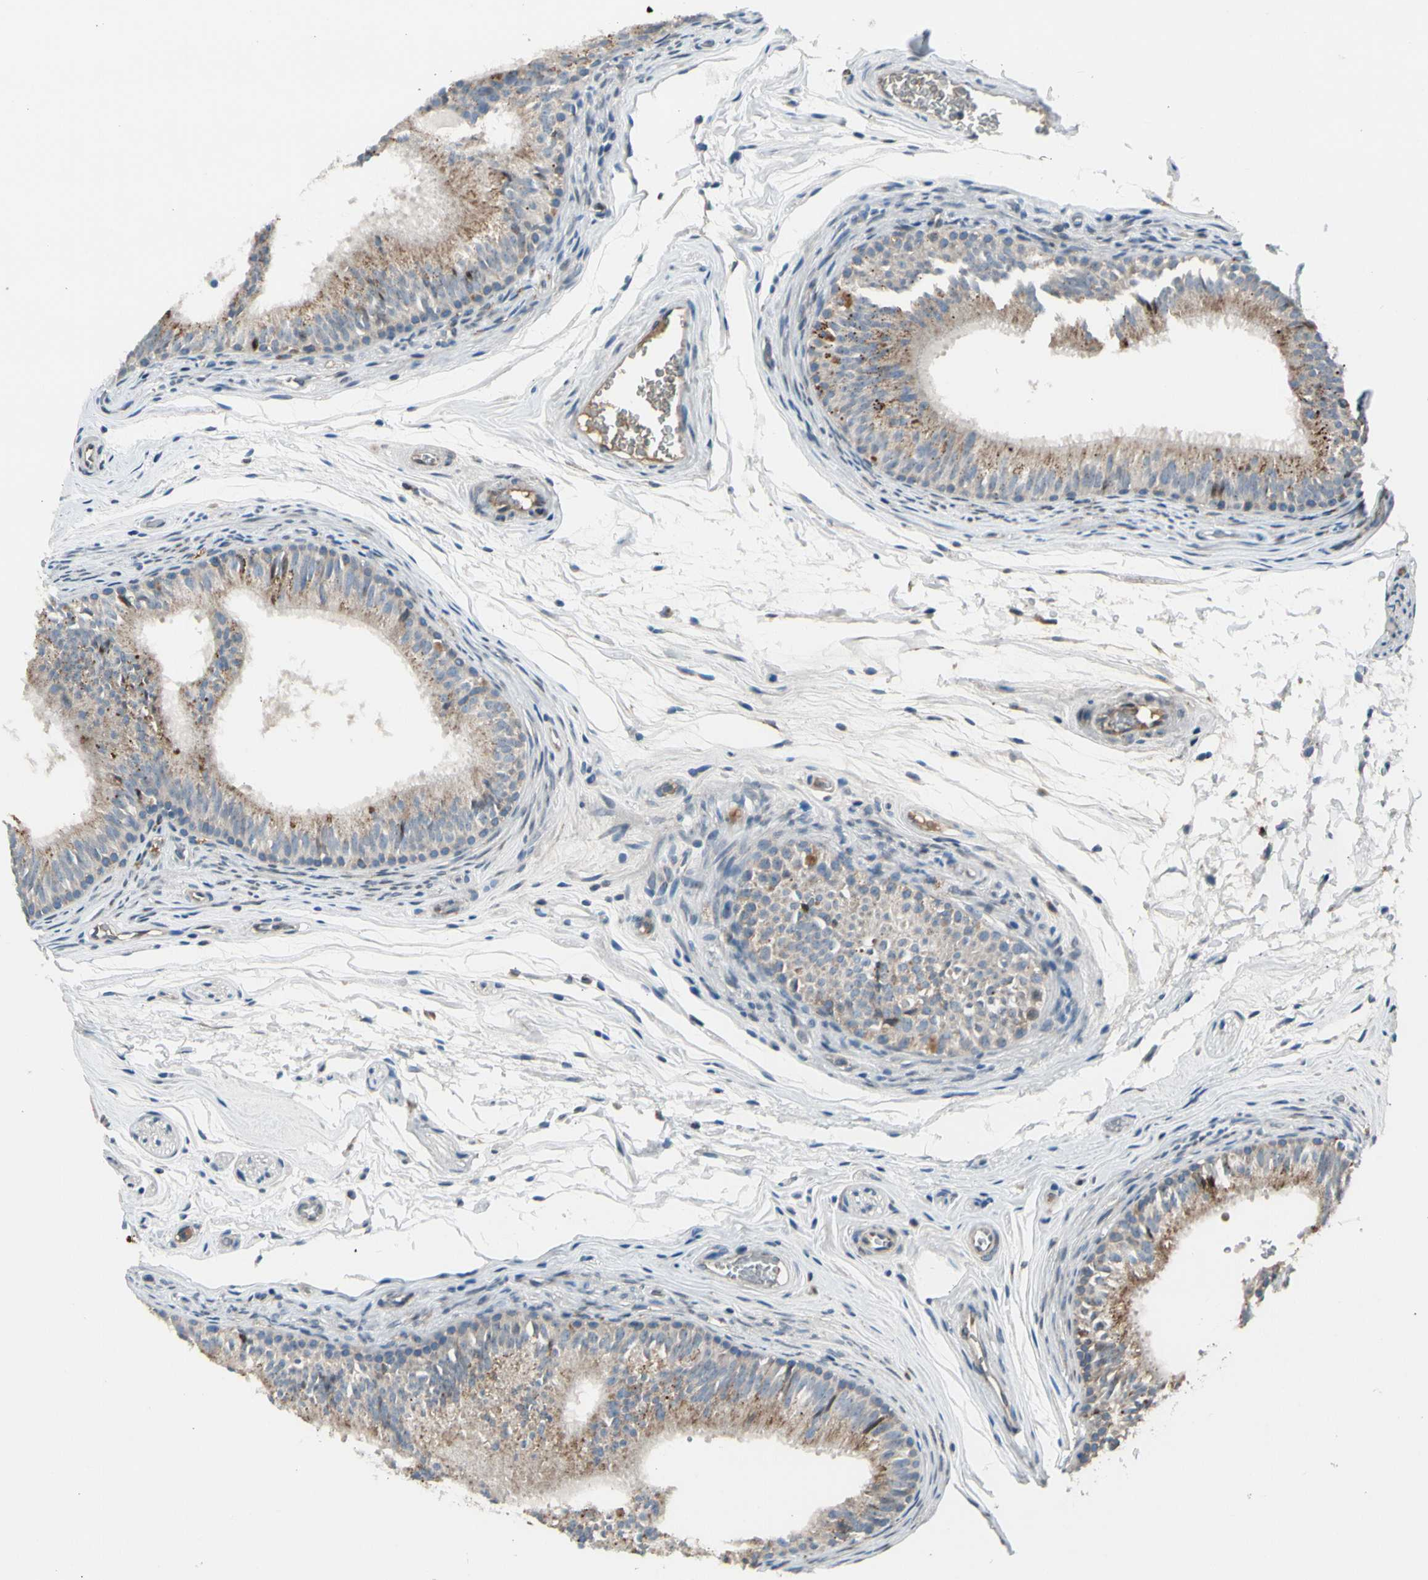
{"staining": {"intensity": "weak", "quantity": ">75%", "location": "cytoplasmic/membranous"}, "tissue": "epididymis", "cell_type": "Glandular cells", "image_type": "normal", "snomed": [{"axis": "morphology", "description": "Normal tissue, NOS"}, {"axis": "topography", "description": "Epididymis"}], "caption": "Immunohistochemistry (IHC) (DAB (3,3'-diaminobenzidine)) staining of normal epididymis exhibits weak cytoplasmic/membranous protein positivity in about >75% of glandular cells.", "gene": "NPHP3", "patient": {"sex": "male", "age": 36}}